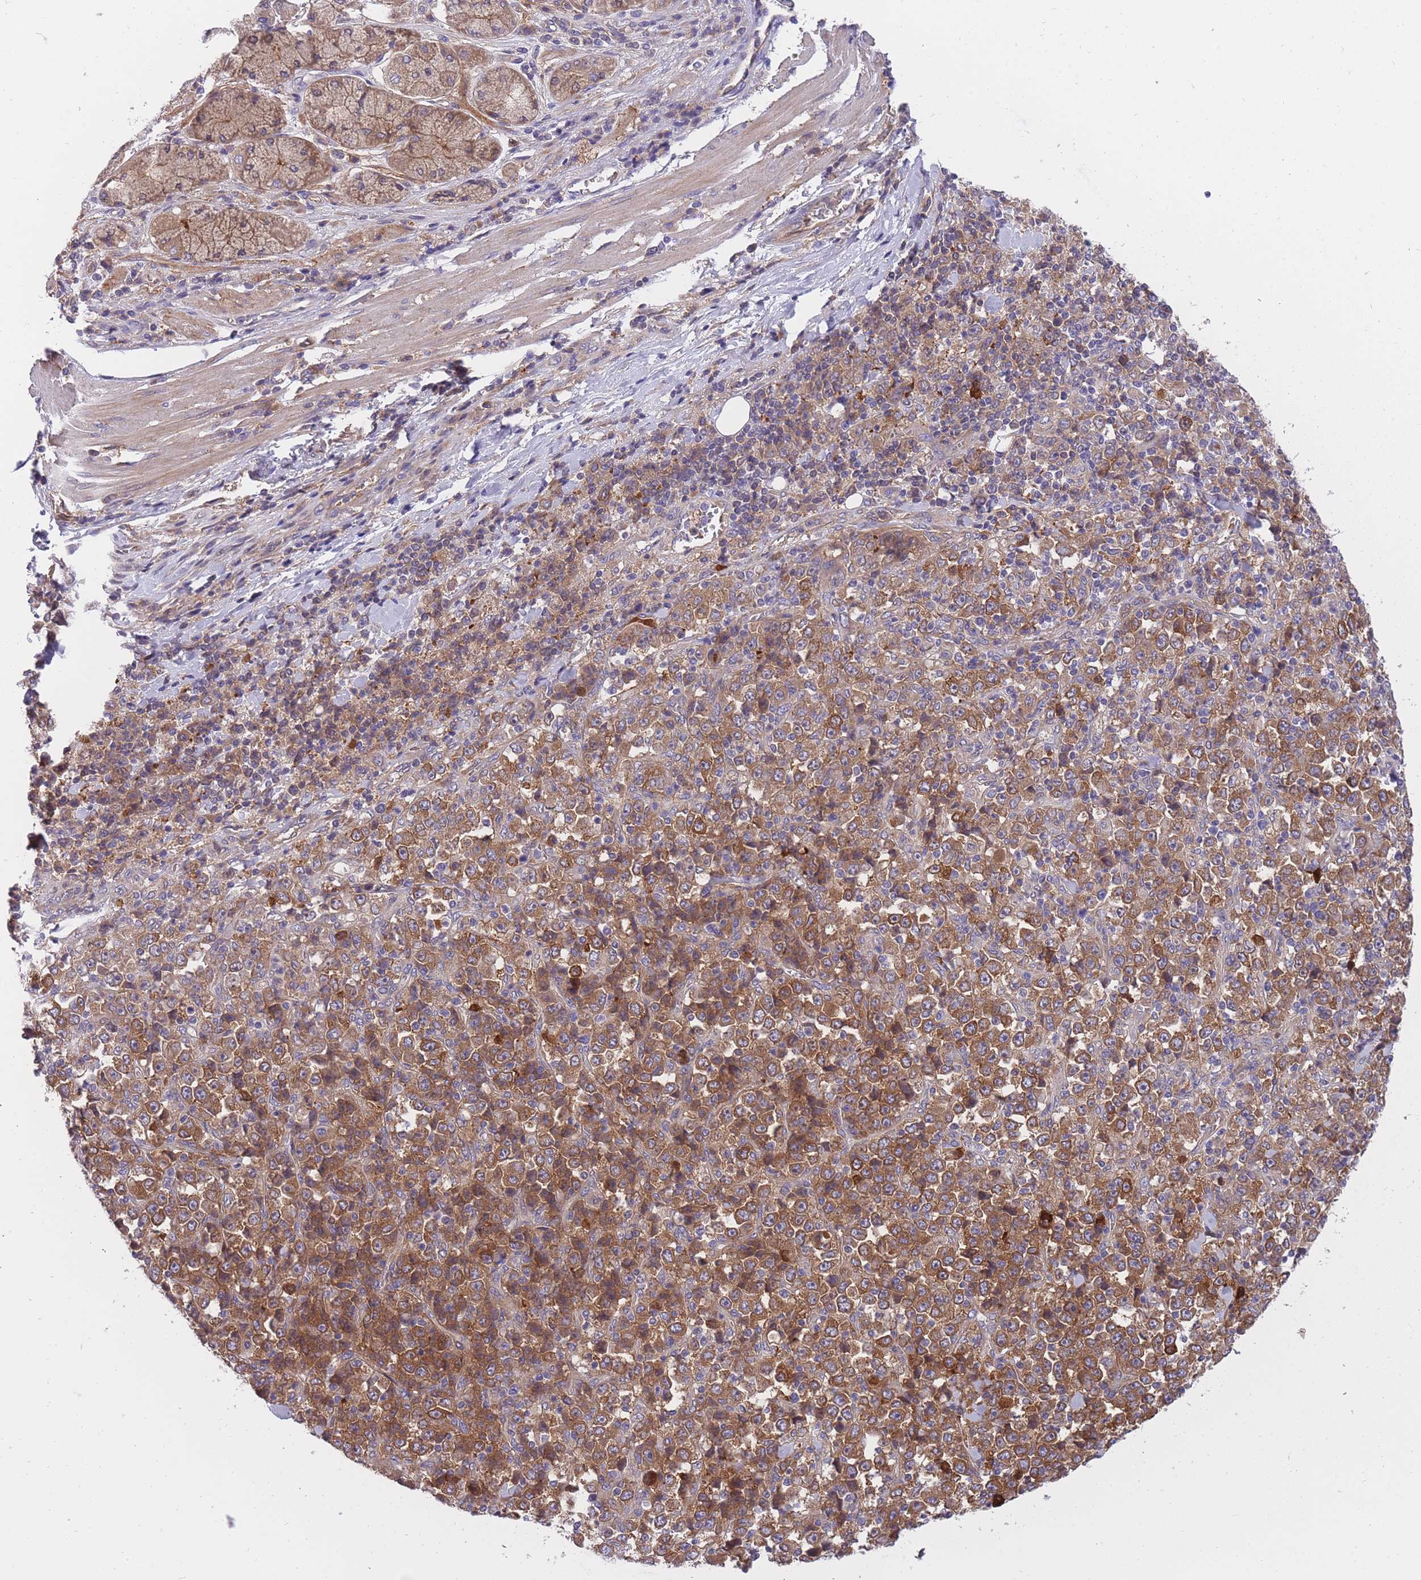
{"staining": {"intensity": "moderate", "quantity": ">75%", "location": "cytoplasmic/membranous"}, "tissue": "stomach cancer", "cell_type": "Tumor cells", "image_type": "cancer", "snomed": [{"axis": "morphology", "description": "Normal tissue, NOS"}, {"axis": "morphology", "description": "Adenocarcinoma, NOS"}, {"axis": "topography", "description": "Stomach, upper"}, {"axis": "topography", "description": "Stomach"}], "caption": "Human adenocarcinoma (stomach) stained for a protein (brown) shows moderate cytoplasmic/membranous positive expression in about >75% of tumor cells.", "gene": "CRYGN", "patient": {"sex": "male", "age": 59}}